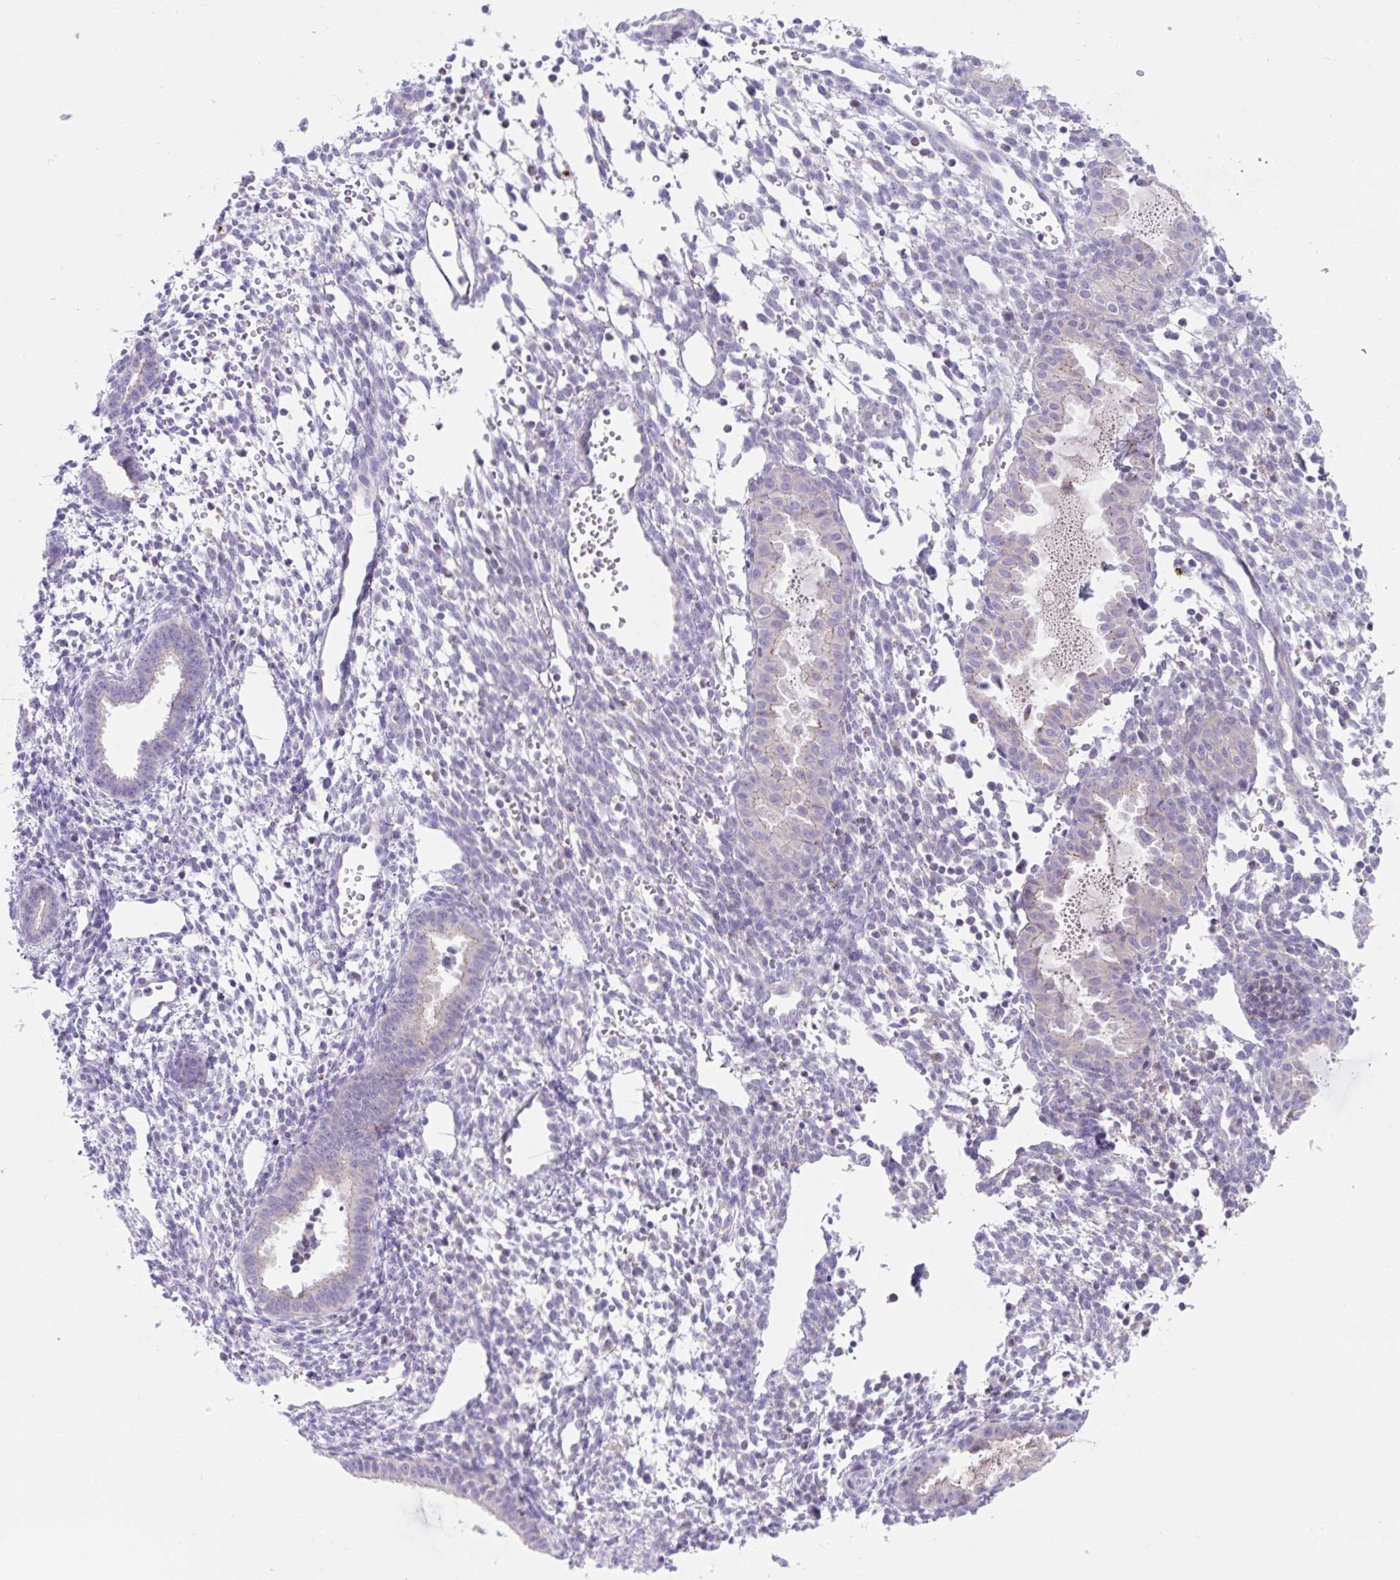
{"staining": {"intensity": "negative", "quantity": "none", "location": "none"}, "tissue": "endometrium", "cell_type": "Cells in endometrial stroma", "image_type": "normal", "snomed": [{"axis": "morphology", "description": "Normal tissue, NOS"}, {"axis": "topography", "description": "Endometrium"}], "caption": "An IHC photomicrograph of normal endometrium is shown. There is no staining in cells in endometrial stroma of endometrium.", "gene": "PLA2G12B", "patient": {"sex": "female", "age": 36}}